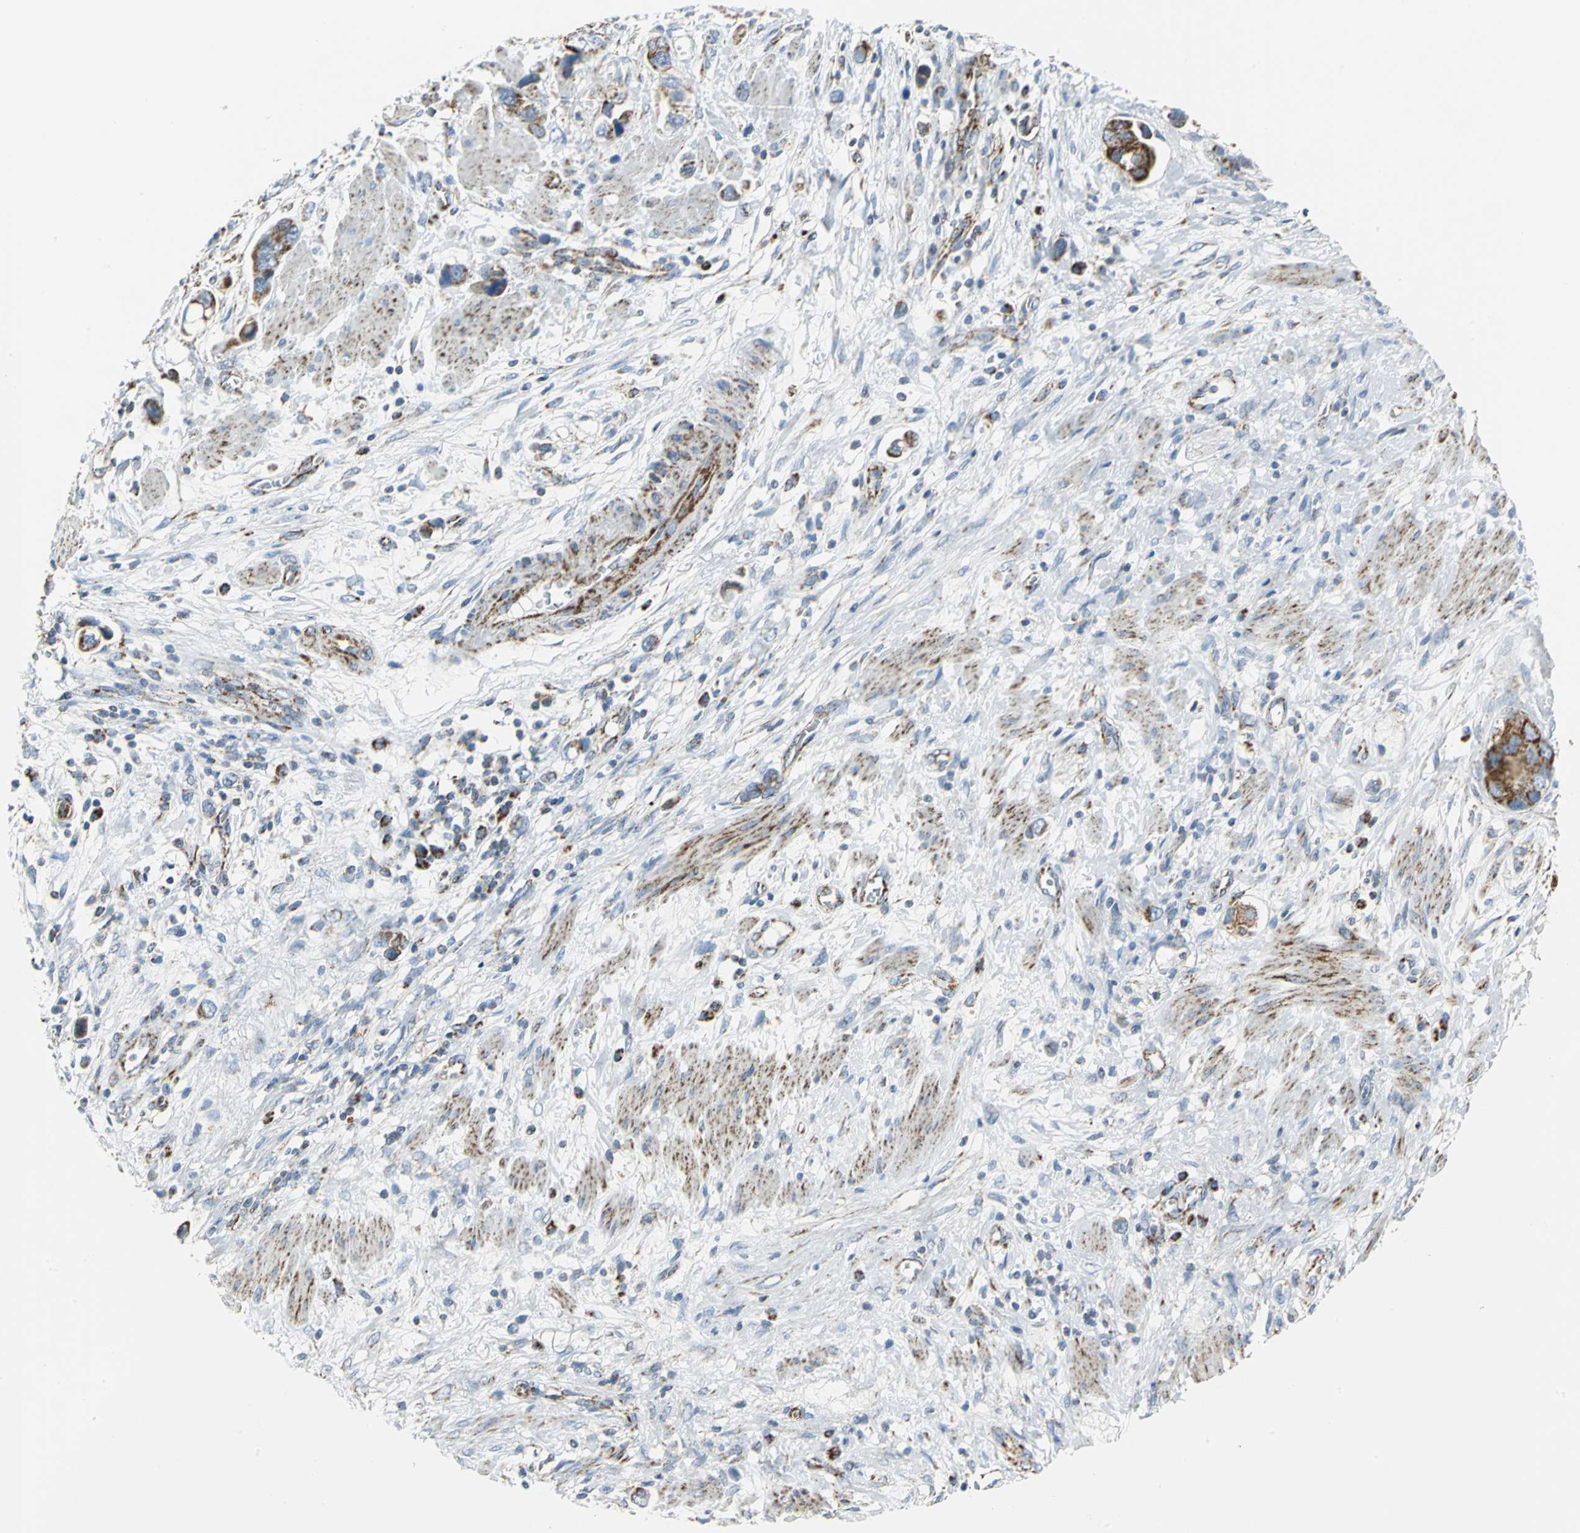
{"staining": {"intensity": "strong", "quantity": ">75%", "location": "cytoplasmic/membranous"}, "tissue": "stomach cancer", "cell_type": "Tumor cells", "image_type": "cancer", "snomed": [{"axis": "morphology", "description": "Adenocarcinoma, NOS"}, {"axis": "topography", "description": "Stomach, lower"}], "caption": "Protein expression analysis of human stomach cancer reveals strong cytoplasmic/membranous expression in about >75% of tumor cells.", "gene": "NTRK1", "patient": {"sex": "female", "age": 93}}